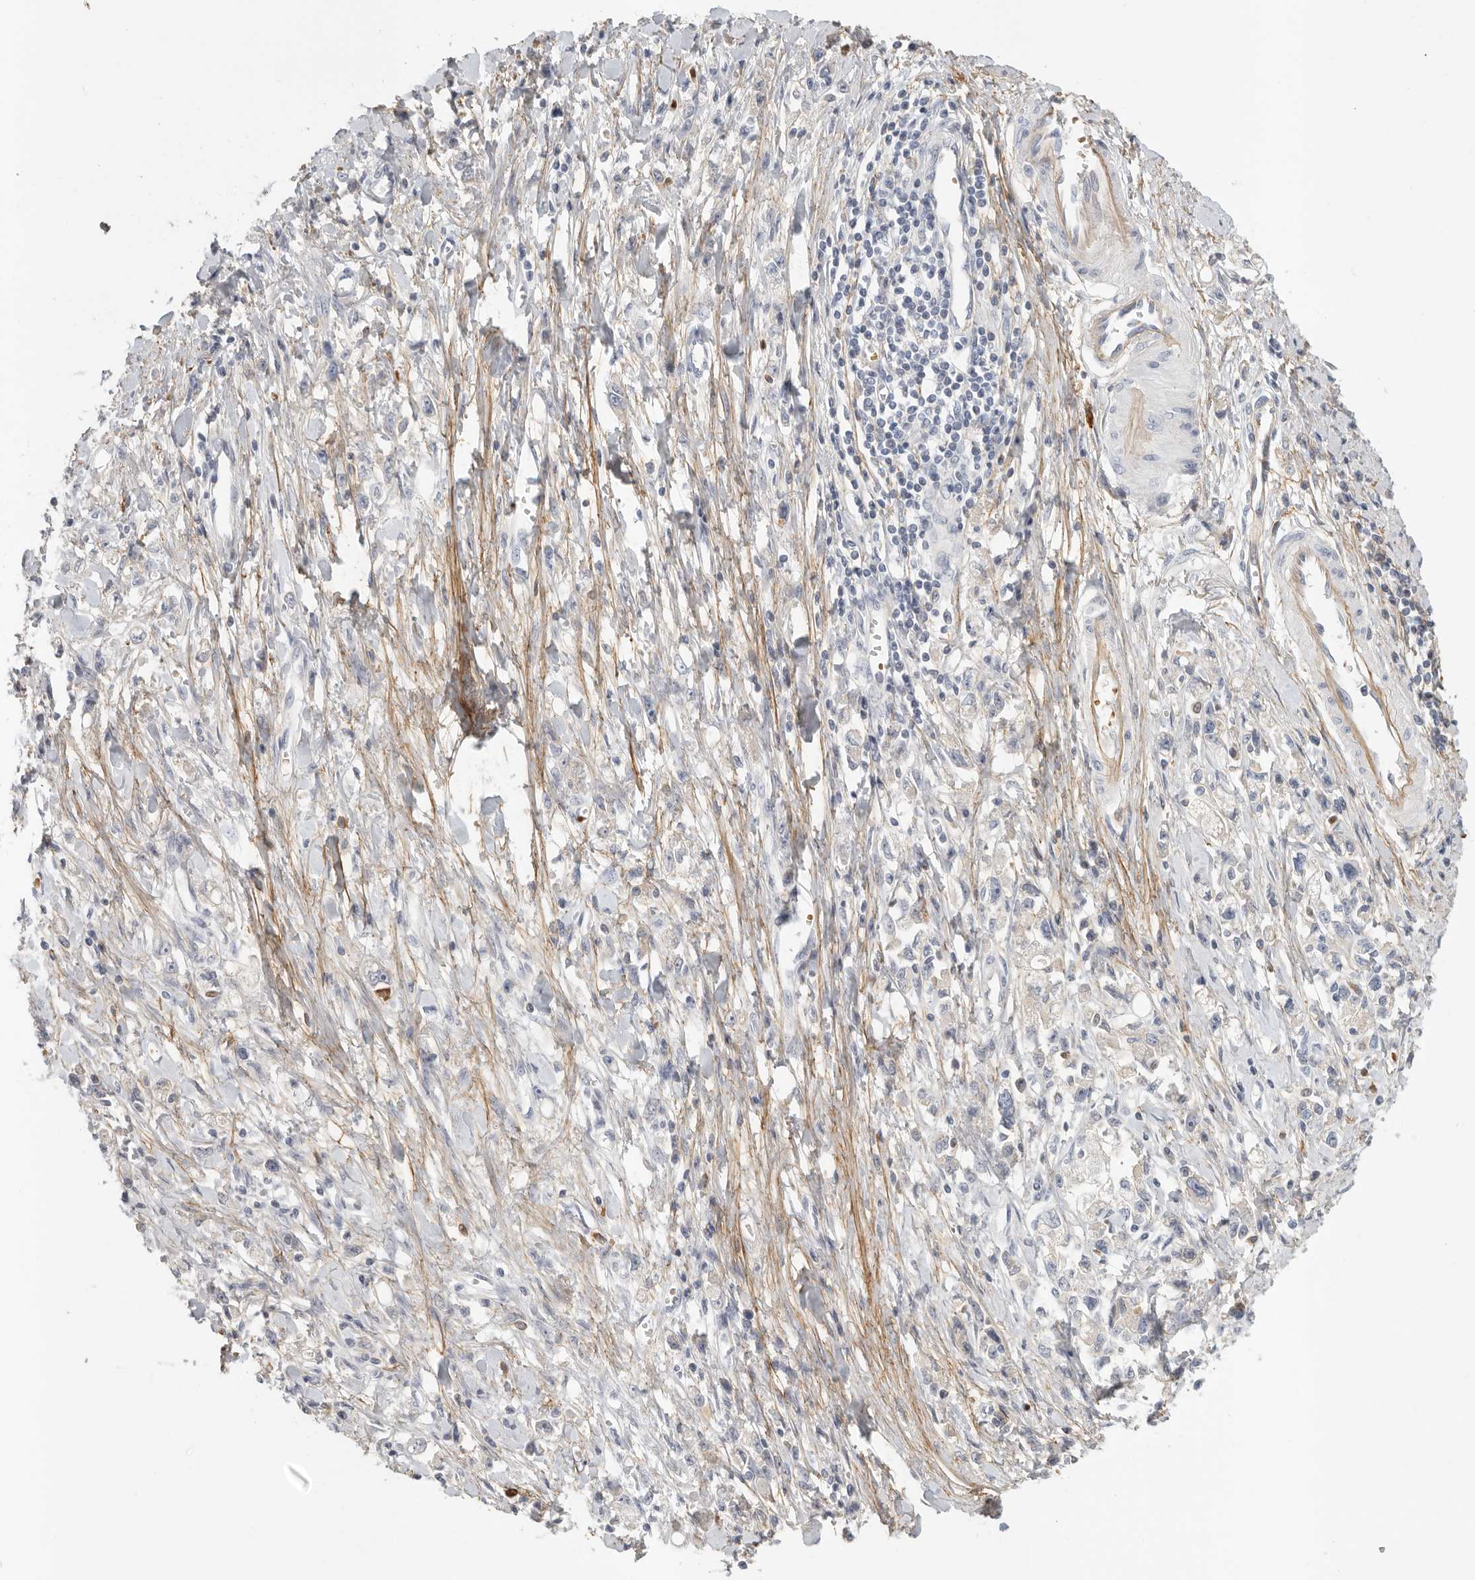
{"staining": {"intensity": "negative", "quantity": "none", "location": "none"}, "tissue": "stomach cancer", "cell_type": "Tumor cells", "image_type": "cancer", "snomed": [{"axis": "morphology", "description": "Adenocarcinoma, NOS"}, {"axis": "topography", "description": "Stomach"}], "caption": "Stomach cancer was stained to show a protein in brown. There is no significant positivity in tumor cells.", "gene": "CFAP298", "patient": {"sex": "female", "age": 76}}